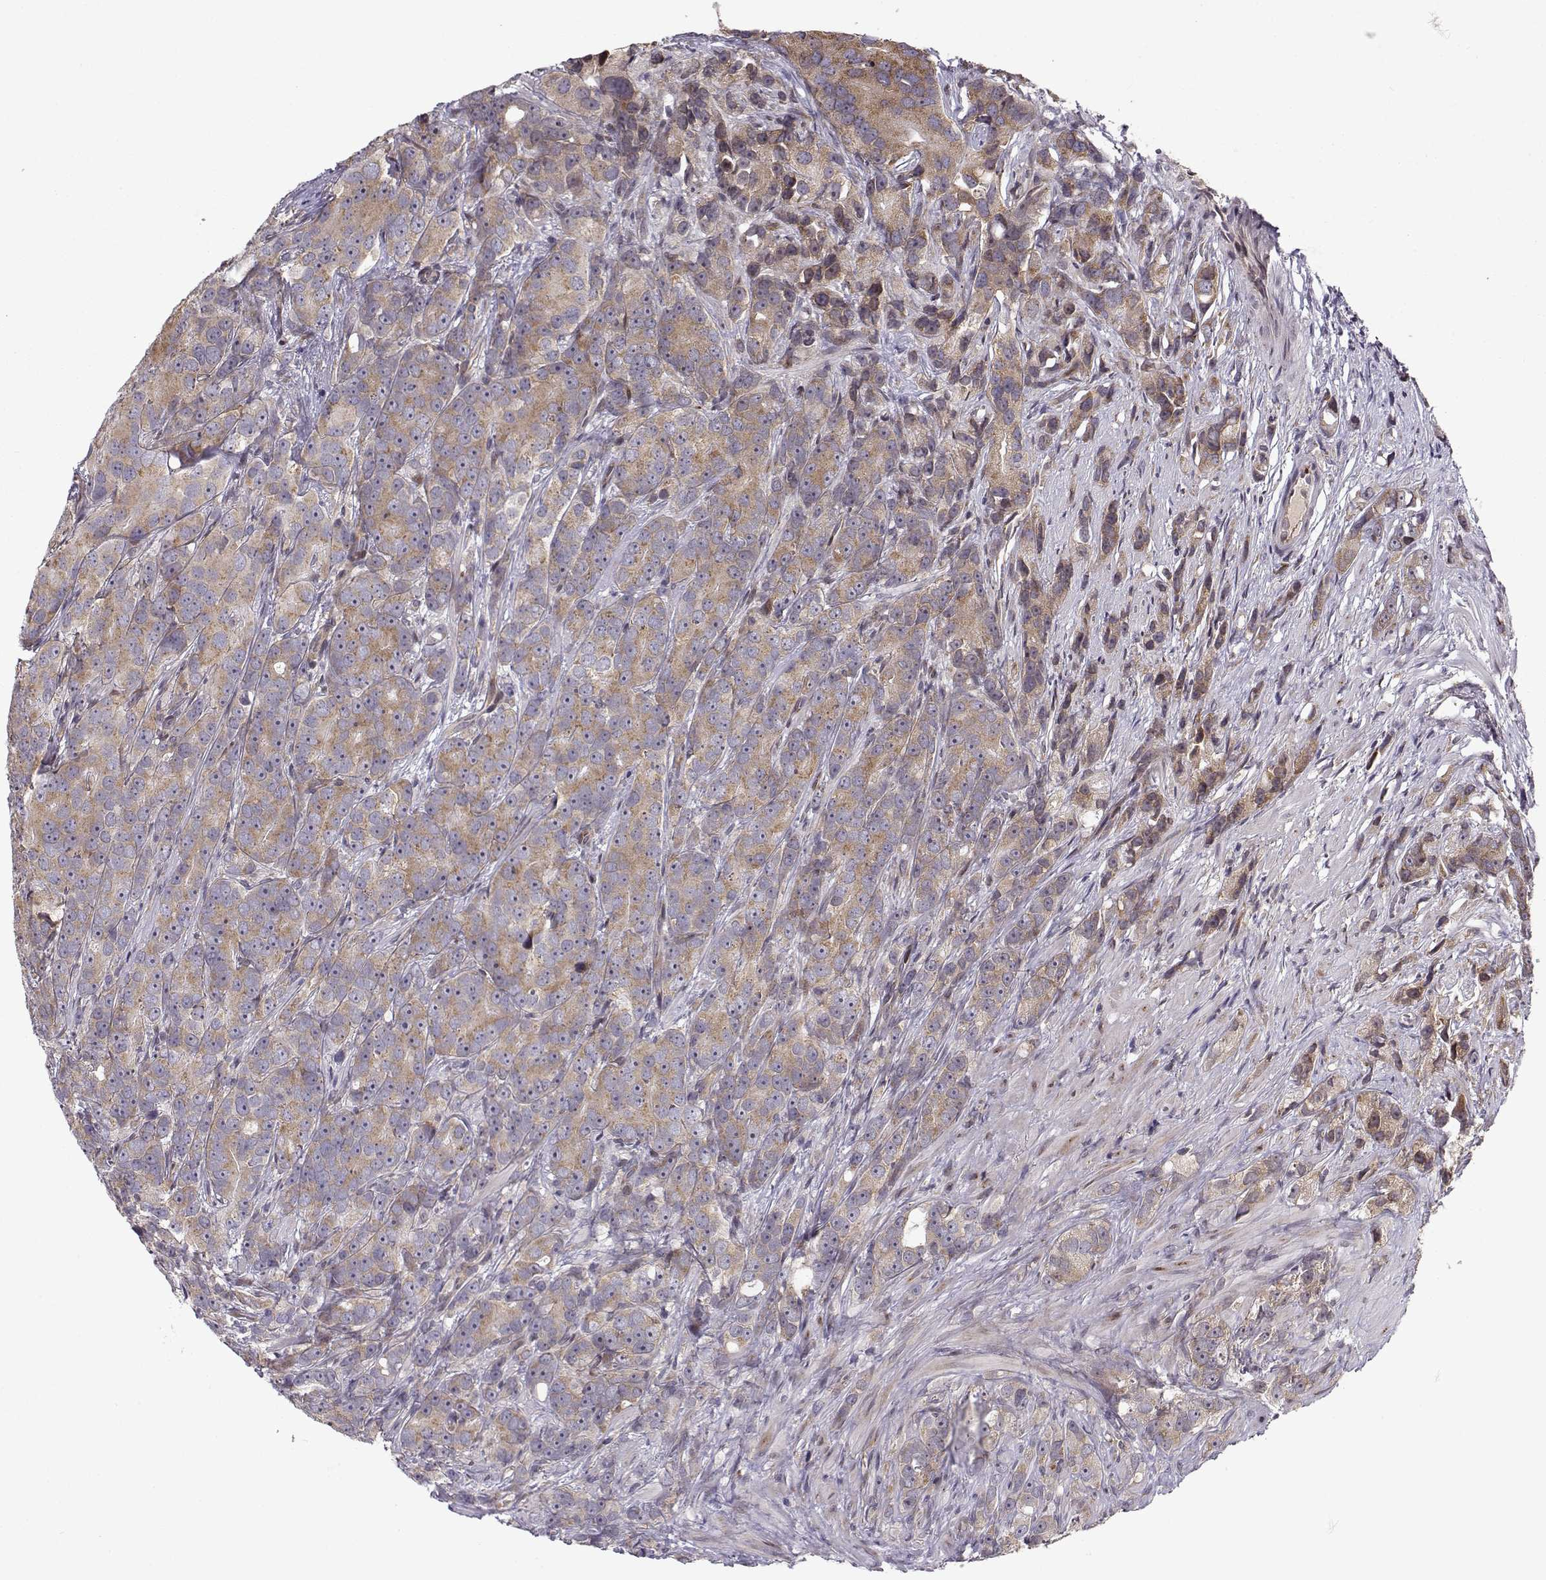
{"staining": {"intensity": "moderate", "quantity": ">75%", "location": "cytoplasmic/membranous"}, "tissue": "prostate cancer", "cell_type": "Tumor cells", "image_type": "cancer", "snomed": [{"axis": "morphology", "description": "Adenocarcinoma, High grade"}, {"axis": "topography", "description": "Prostate"}], "caption": "High-power microscopy captured an immunohistochemistry (IHC) micrograph of prostate adenocarcinoma (high-grade), revealing moderate cytoplasmic/membranous positivity in about >75% of tumor cells.", "gene": "RPL31", "patient": {"sex": "male", "age": 90}}